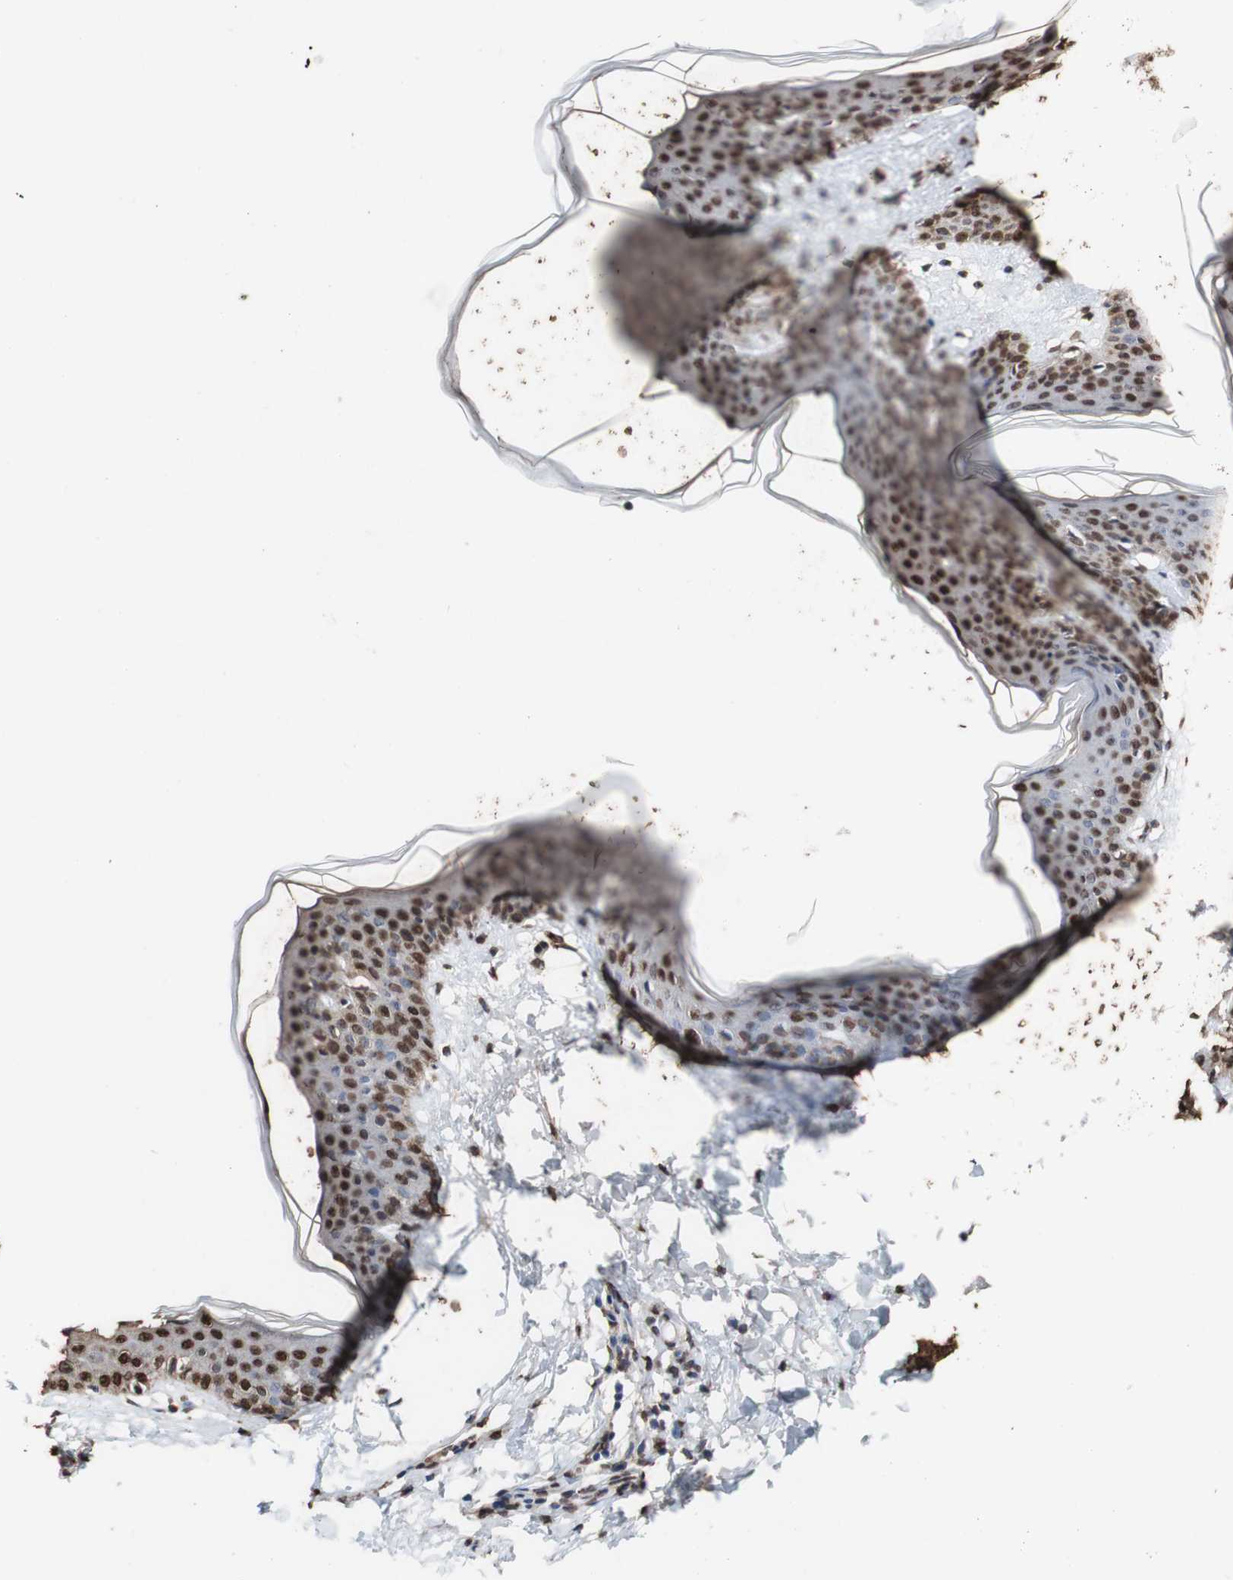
{"staining": {"intensity": "moderate", "quantity": "25%-75%", "location": "cytoplasmic/membranous"}, "tissue": "skin", "cell_type": "Fibroblasts", "image_type": "normal", "snomed": [{"axis": "morphology", "description": "Normal tissue, NOS"}, {"axis": "topography", "description": "Skin"}], "caption": "A micrograph of human skin stained for a protein displays moderate cytoplasmic/membranous brown staining in fibroblasts.", "gene": "PIDD1", "patient": {"sex": "female", "age": 17}}